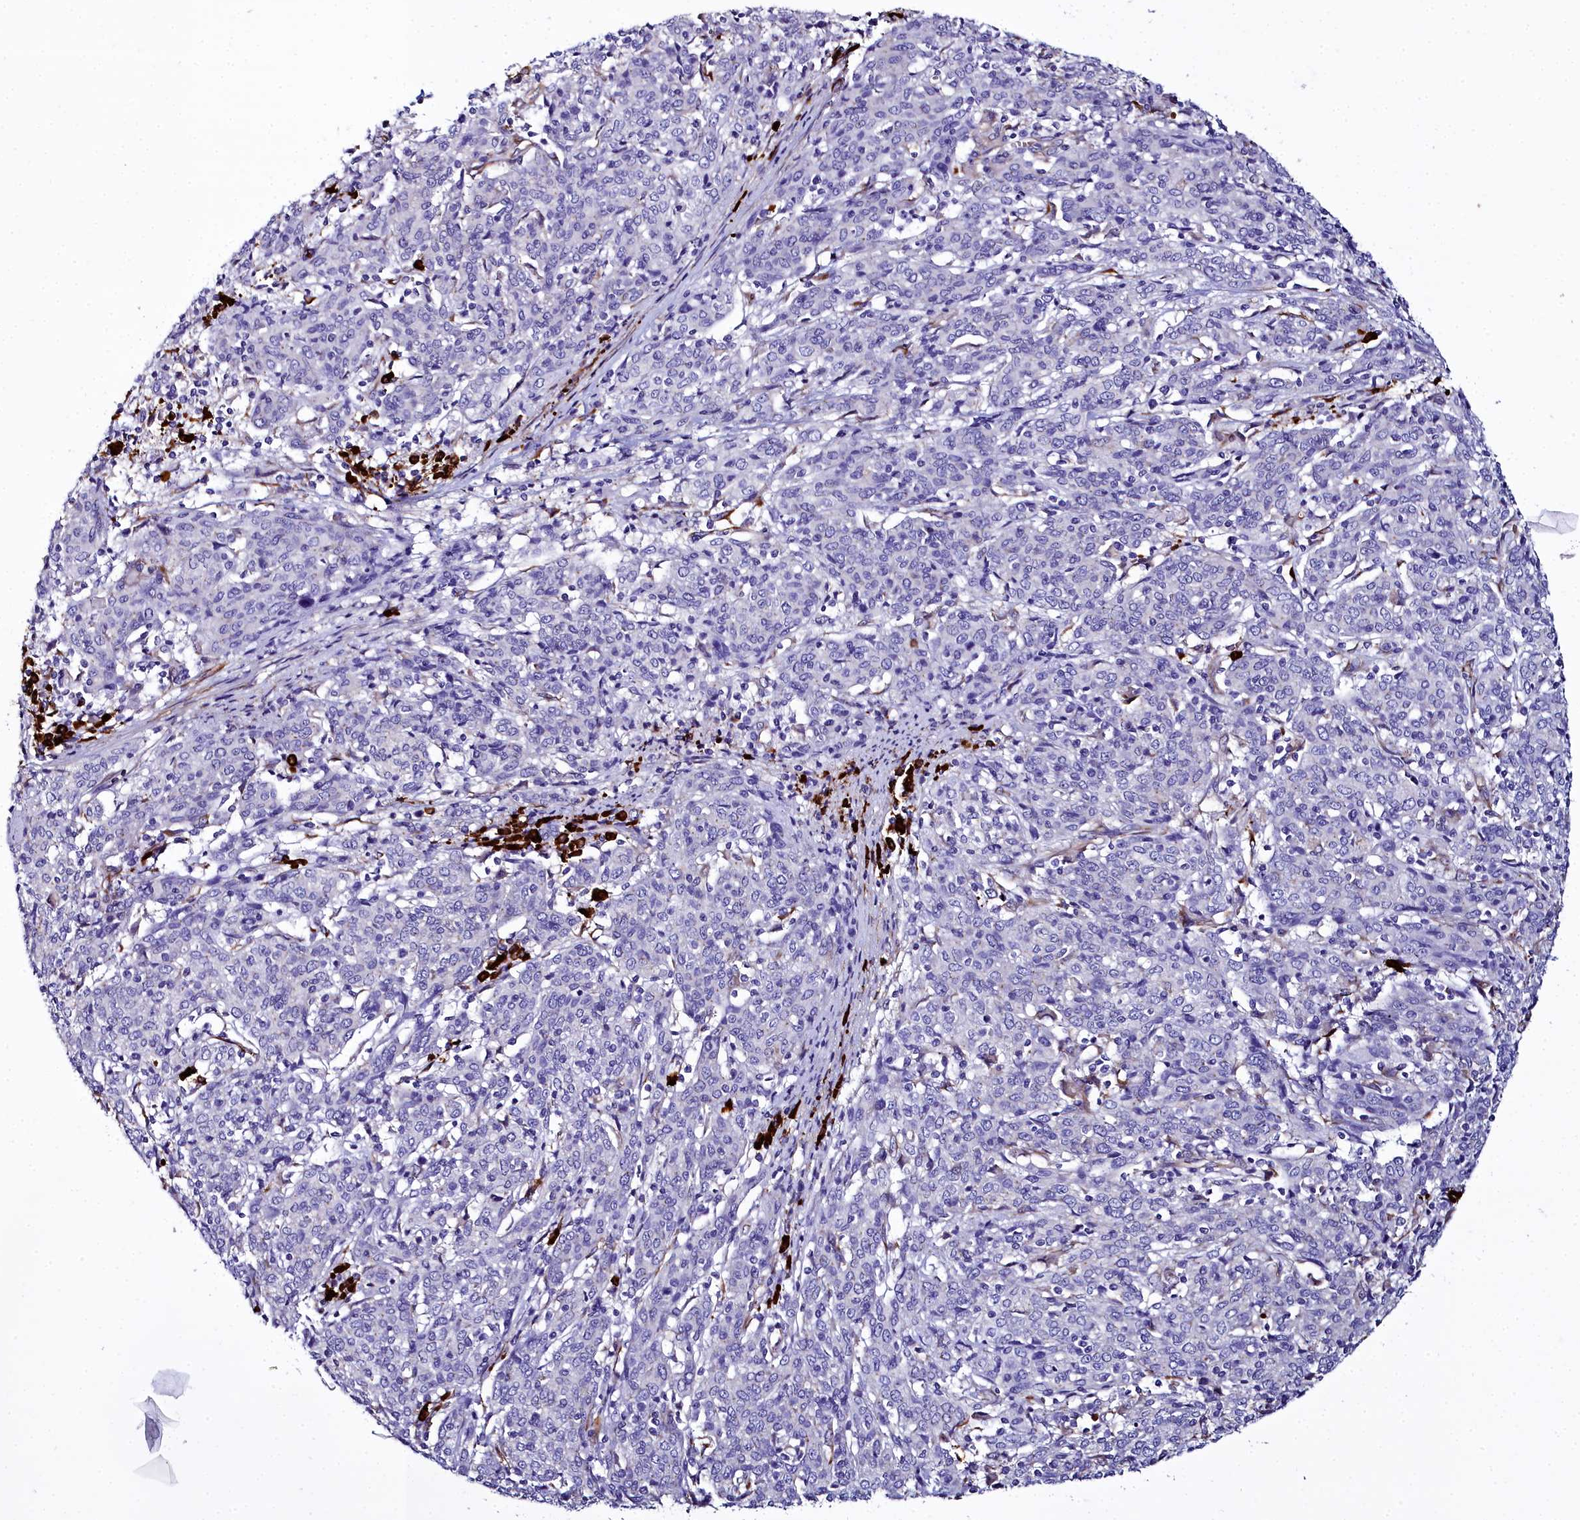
{"staining": {"intensity": "negative", "quantity": "none", "location": "none"}, "tissue": "cervical cancer", "cell_type": "Tumor cells", "image_type": "cancer", "snomed": [{"axis": "morphology", "description": "Squamous cell carcinoma, NOS"}, {"axis": "topography", "description": "Cervix"}], "caption": "Immunohistochemical staining of cervical cancer displays no significant staining in tumor cells.", "gene": "TXNDC5", "patient": {"sex": "female", "age": 67}}